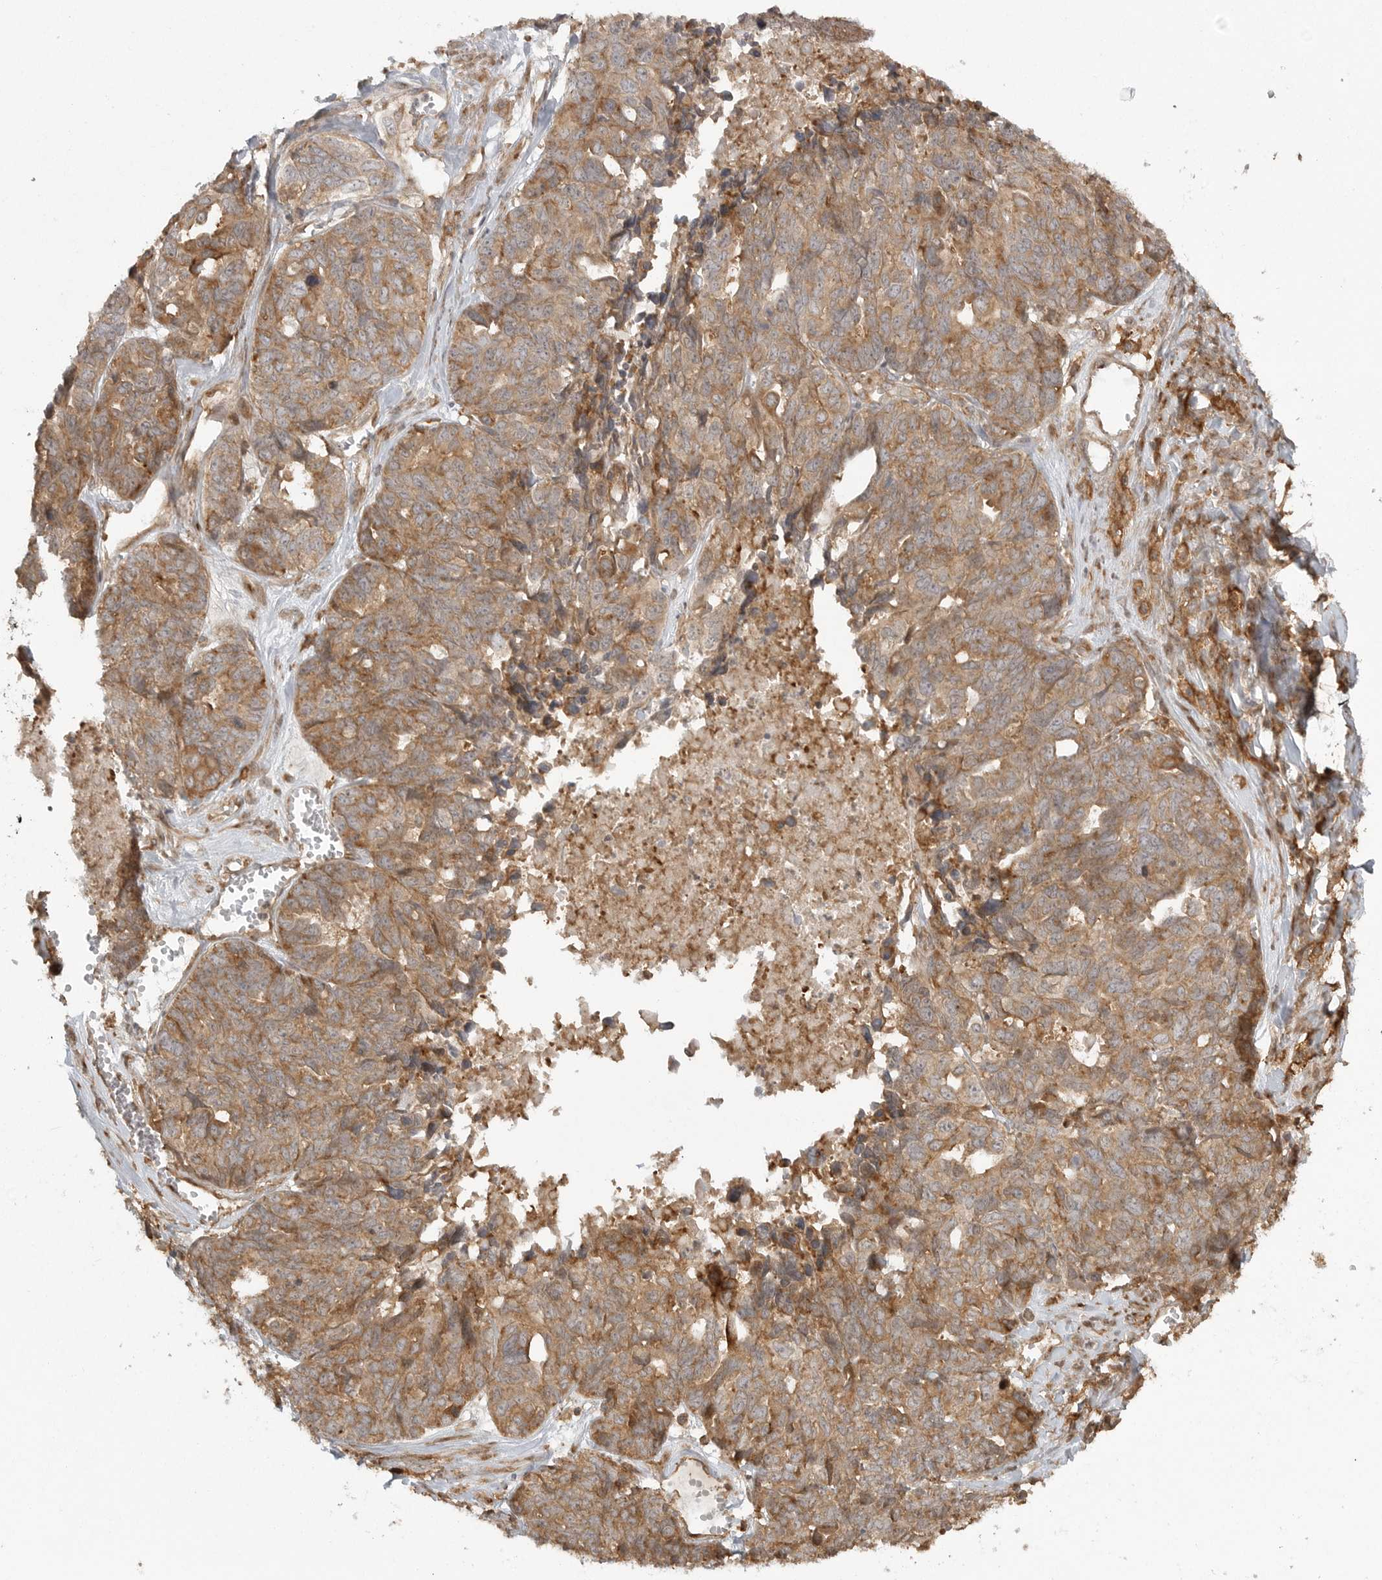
{"staining": {"intensity": "moderate", "quantity": ">75%", "location": "cytoplasmic/membranous"}, "tissue": "ovarian cancer", "cell_type": "Tumor cells", "image_type": "cancer", "snomed": [{"axis": "morphology", "description": "Cystadenocarcinoma, serous, NOS"}, {"axis": "topography", "description": "Ovary"}], "caption": "Moderate cytoplasmic/membranous staining for a protein is identified in about >75% of tumor cells of ovarian serous cystadenocarcinoma using IHC.", "gene": "FAT3", "patient": {"sex": "female", "age": 79}}